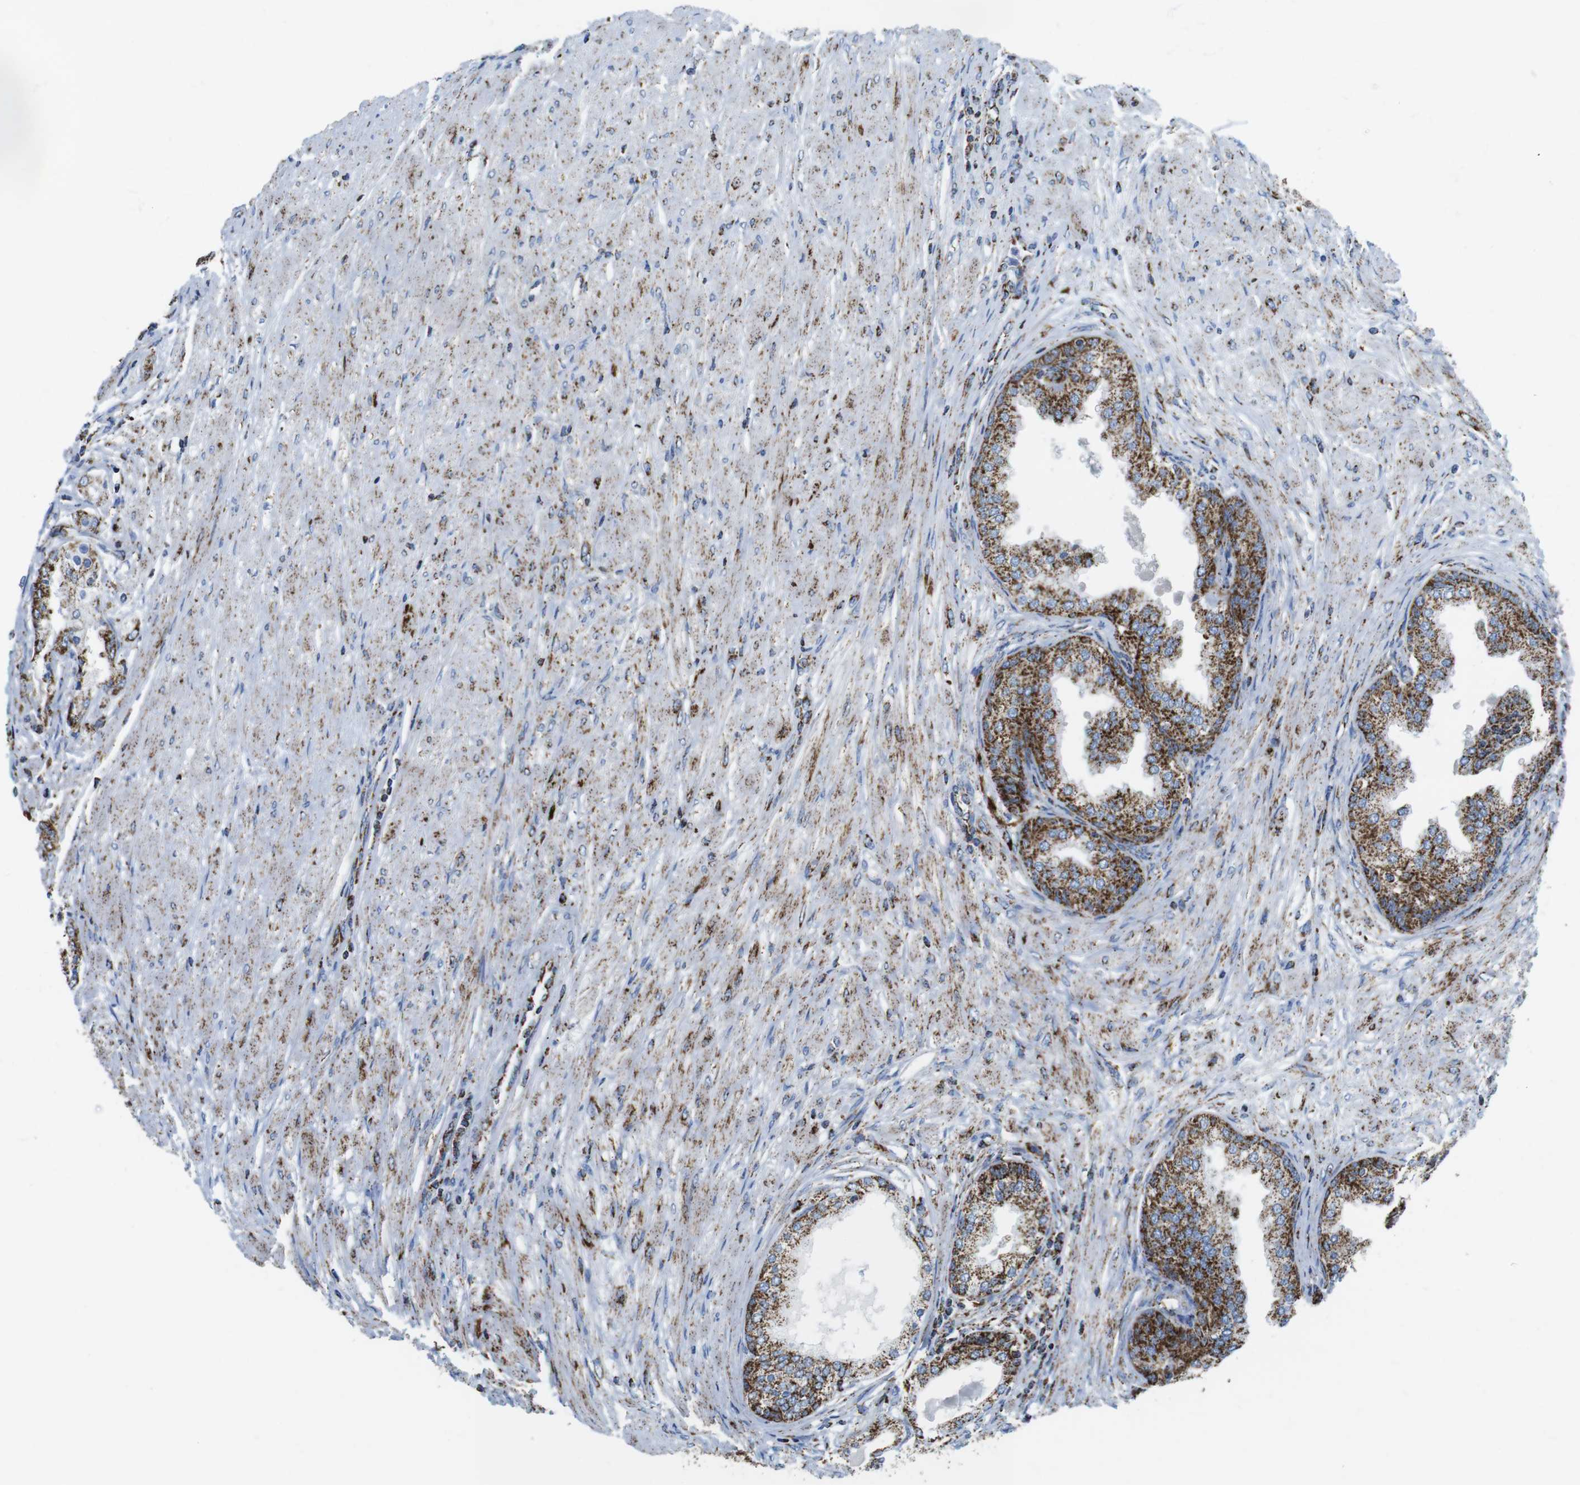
{"staining": {"intensity": "moderate", "quantity": ">75%", "location": "cytoplasmic/membranous"}, "tissue": "prostate cancer", "cell_type": "Tumor cells", "image_type": "cancer", "snomed": [{"axis": "morphology", "description": "Adenocarcinoma, High grade"}, {"axis": "topography", "description": "Prostate"}], "caption": "Protein expression analysis of human adenocarcinoma (high-grade) (prostate) reveals moderate cytoplasmic/membranous expression in approximately >75% of tumor cells.", "gene": "ATP5PO", "patient": {"sex": "male", "age": 59}}